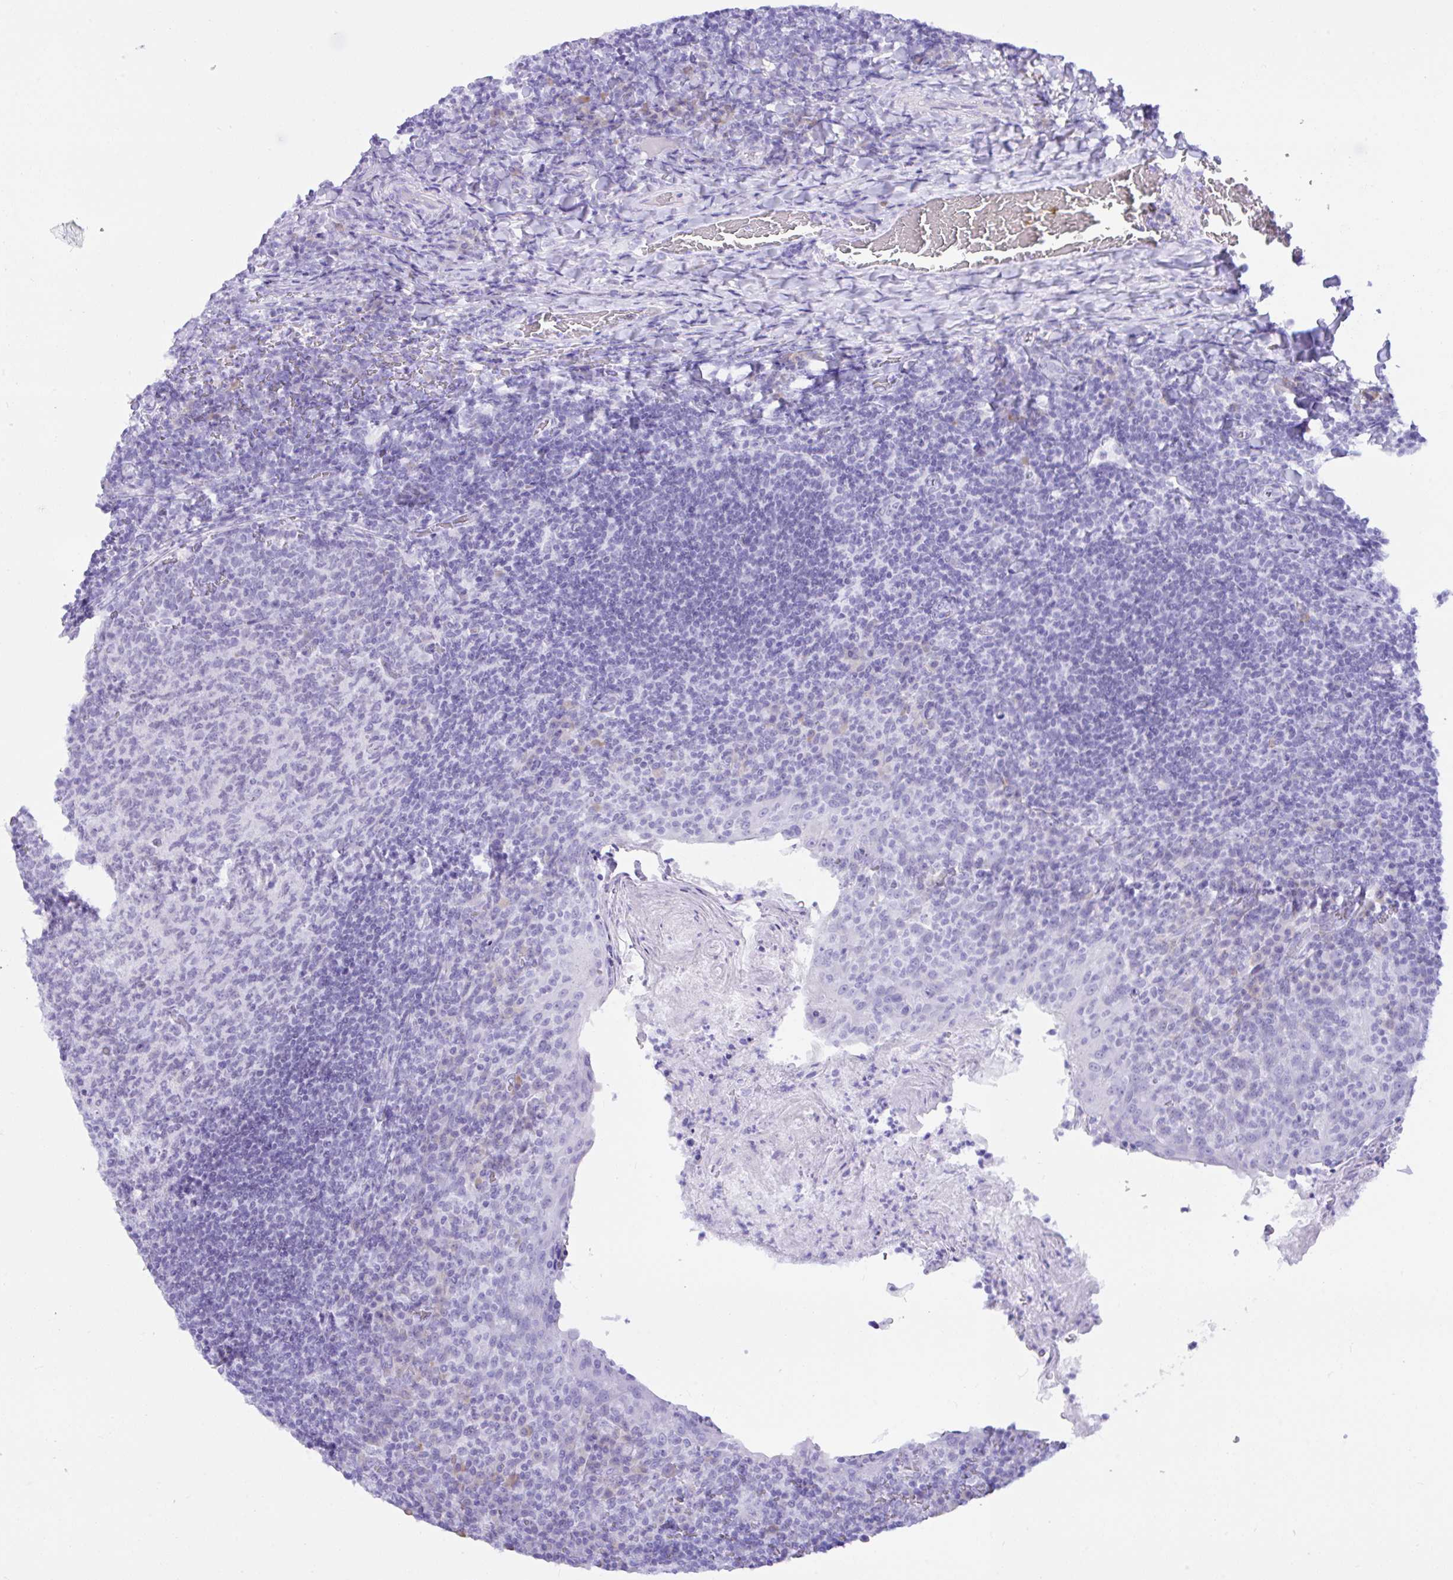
{"staining": {"intensity": "negative", "quantity": "none", "location": "none"}, "tissue": "tonsil", "cell_type": "Germinal center cells", "image_type": "normal", "snomed": [{"axis": "morphology", "description": "Normal tissue, NOS"}, {"axis": "topography", "description": "Tonsil"}], "caption": "Immunohistochemical staining of unremarkable human tonsil displays no significant positivity in germinal center cells.", "gene": "SEL1L2", "patient": {"sex": "female", "age": 10}}